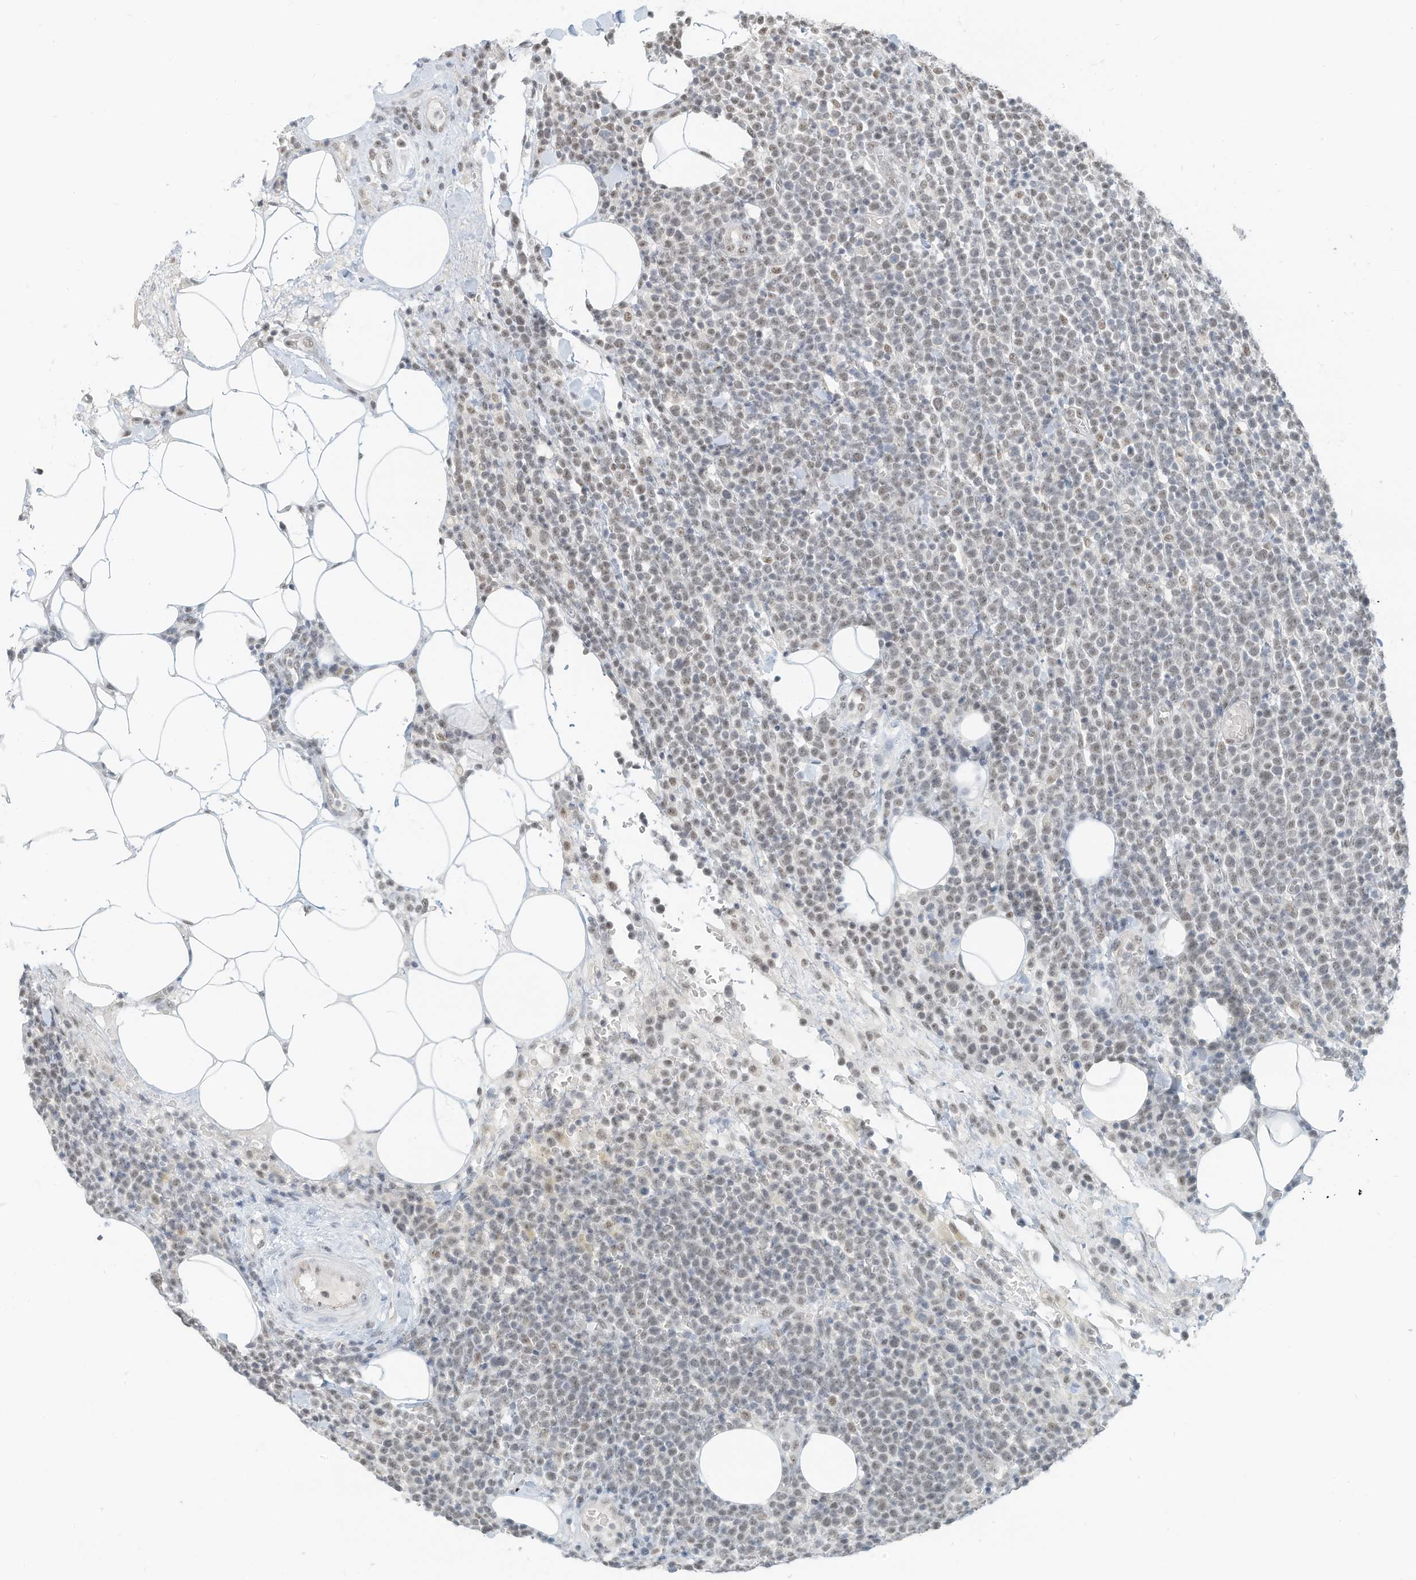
{"staining": {"intensity": "weak", "quantity": "25%-75%", "location": "nuclear"}, "tissue": "lymphoma", "cell_type": "Tumor cells", "image_type": "cancer", "snomed": [{"axis": "morphology", "description": "Malignant lymphoma, non-Hodgkin's type, High grade"}, {"axis": "topography", "description": "Lymph node"}], "caption": "Weak nuclear positivity for a protein is identified in approximately 25%-75% of tumor cells of lymphoma using immunohistochemistry.", "gene": "PGC", "patient": {"sex": "male", "age": 61}}